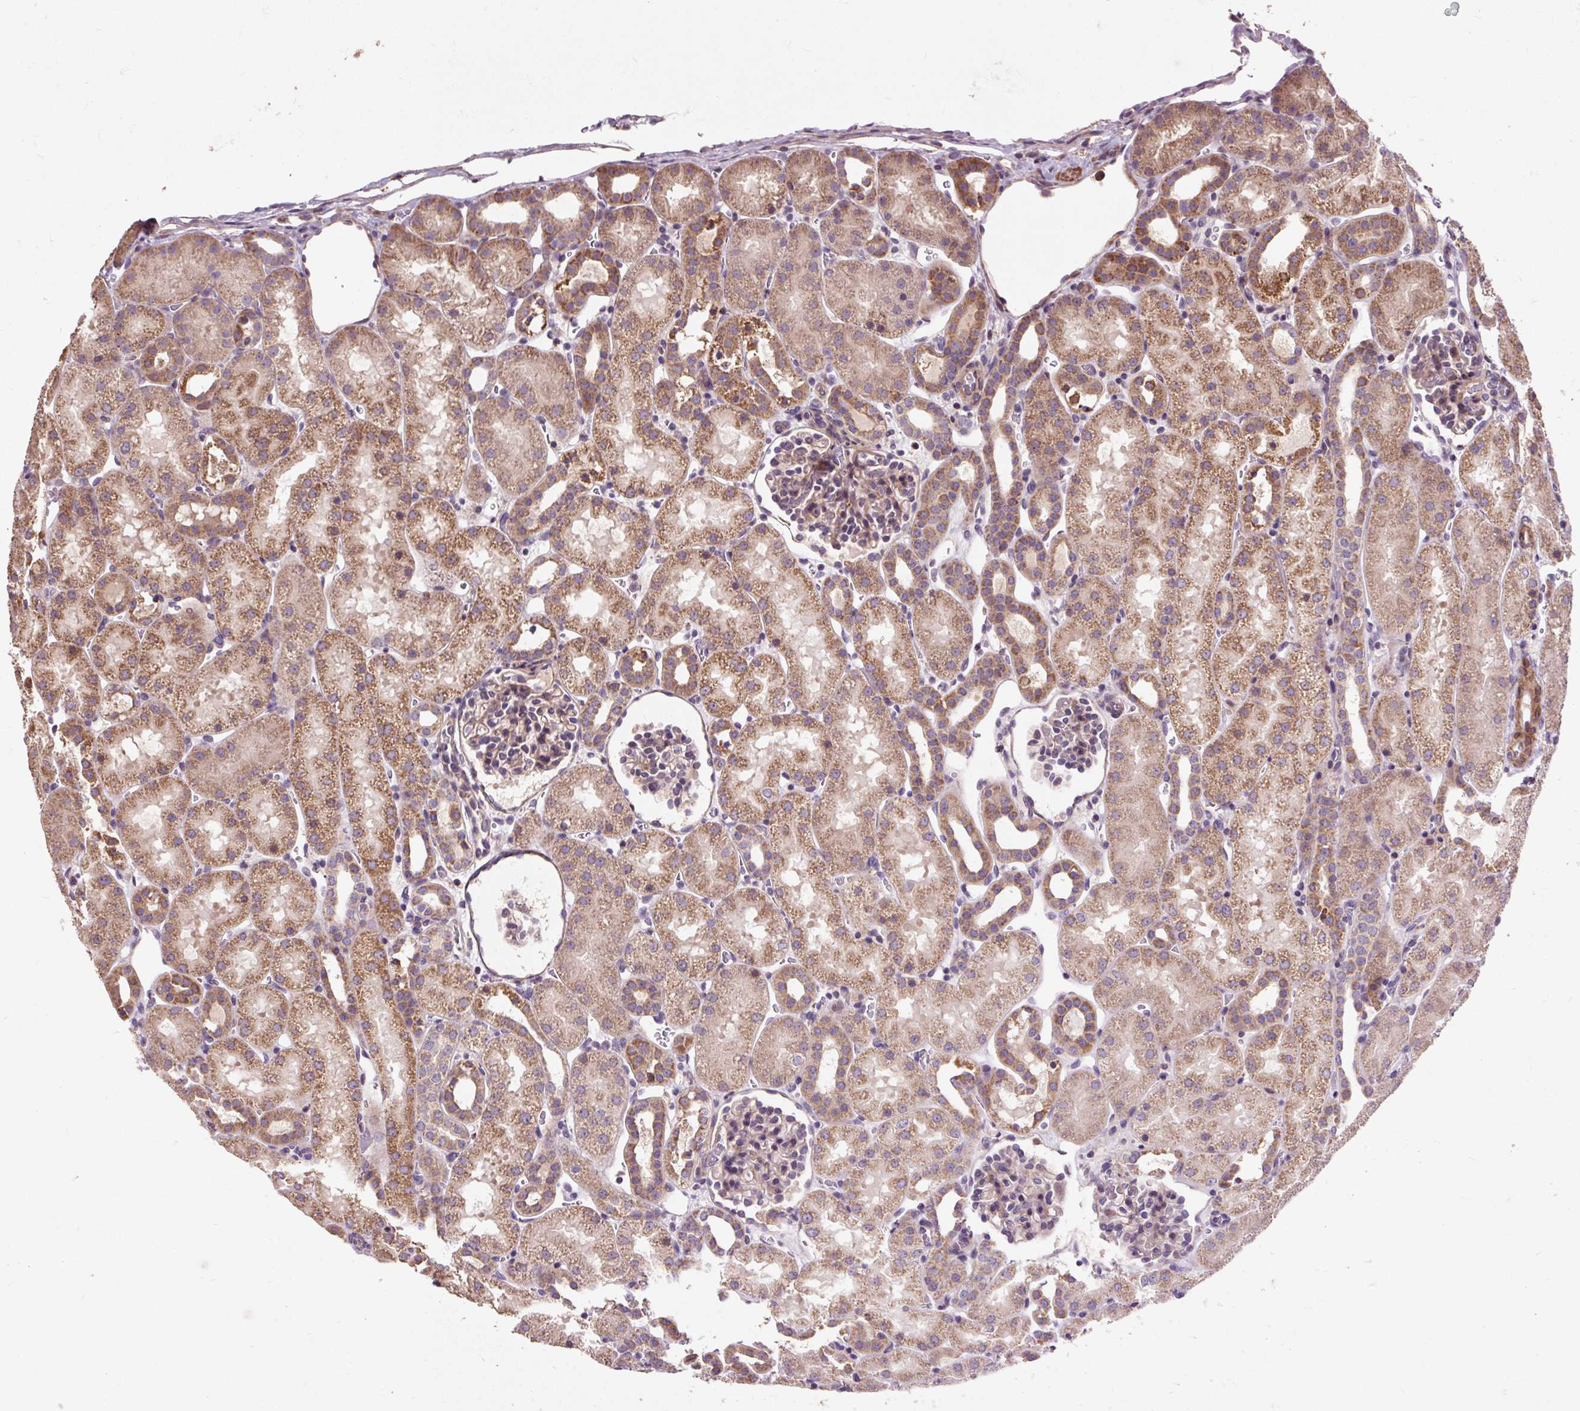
{"staining": {"intensity": "weak", "quantity": ">75%", "location": "cytoplasmic/membranous"}, "tissue": "kidney", "cell_type": "Cells in glomeruli", "image_type": "normal", "snomed": [{"axis": "morphology", "description": "Normal tissue, NOS"}, {"axis": "topography", "description": "Kidney"}], "caption": "Kidney stained with a brown dye exhibits weak cytoplasmic/membranous positive positivity in about >75% of cells in glomeruli.", "gene": "PRIMPOL", "patient": {"sex": "male", "age": 2}}